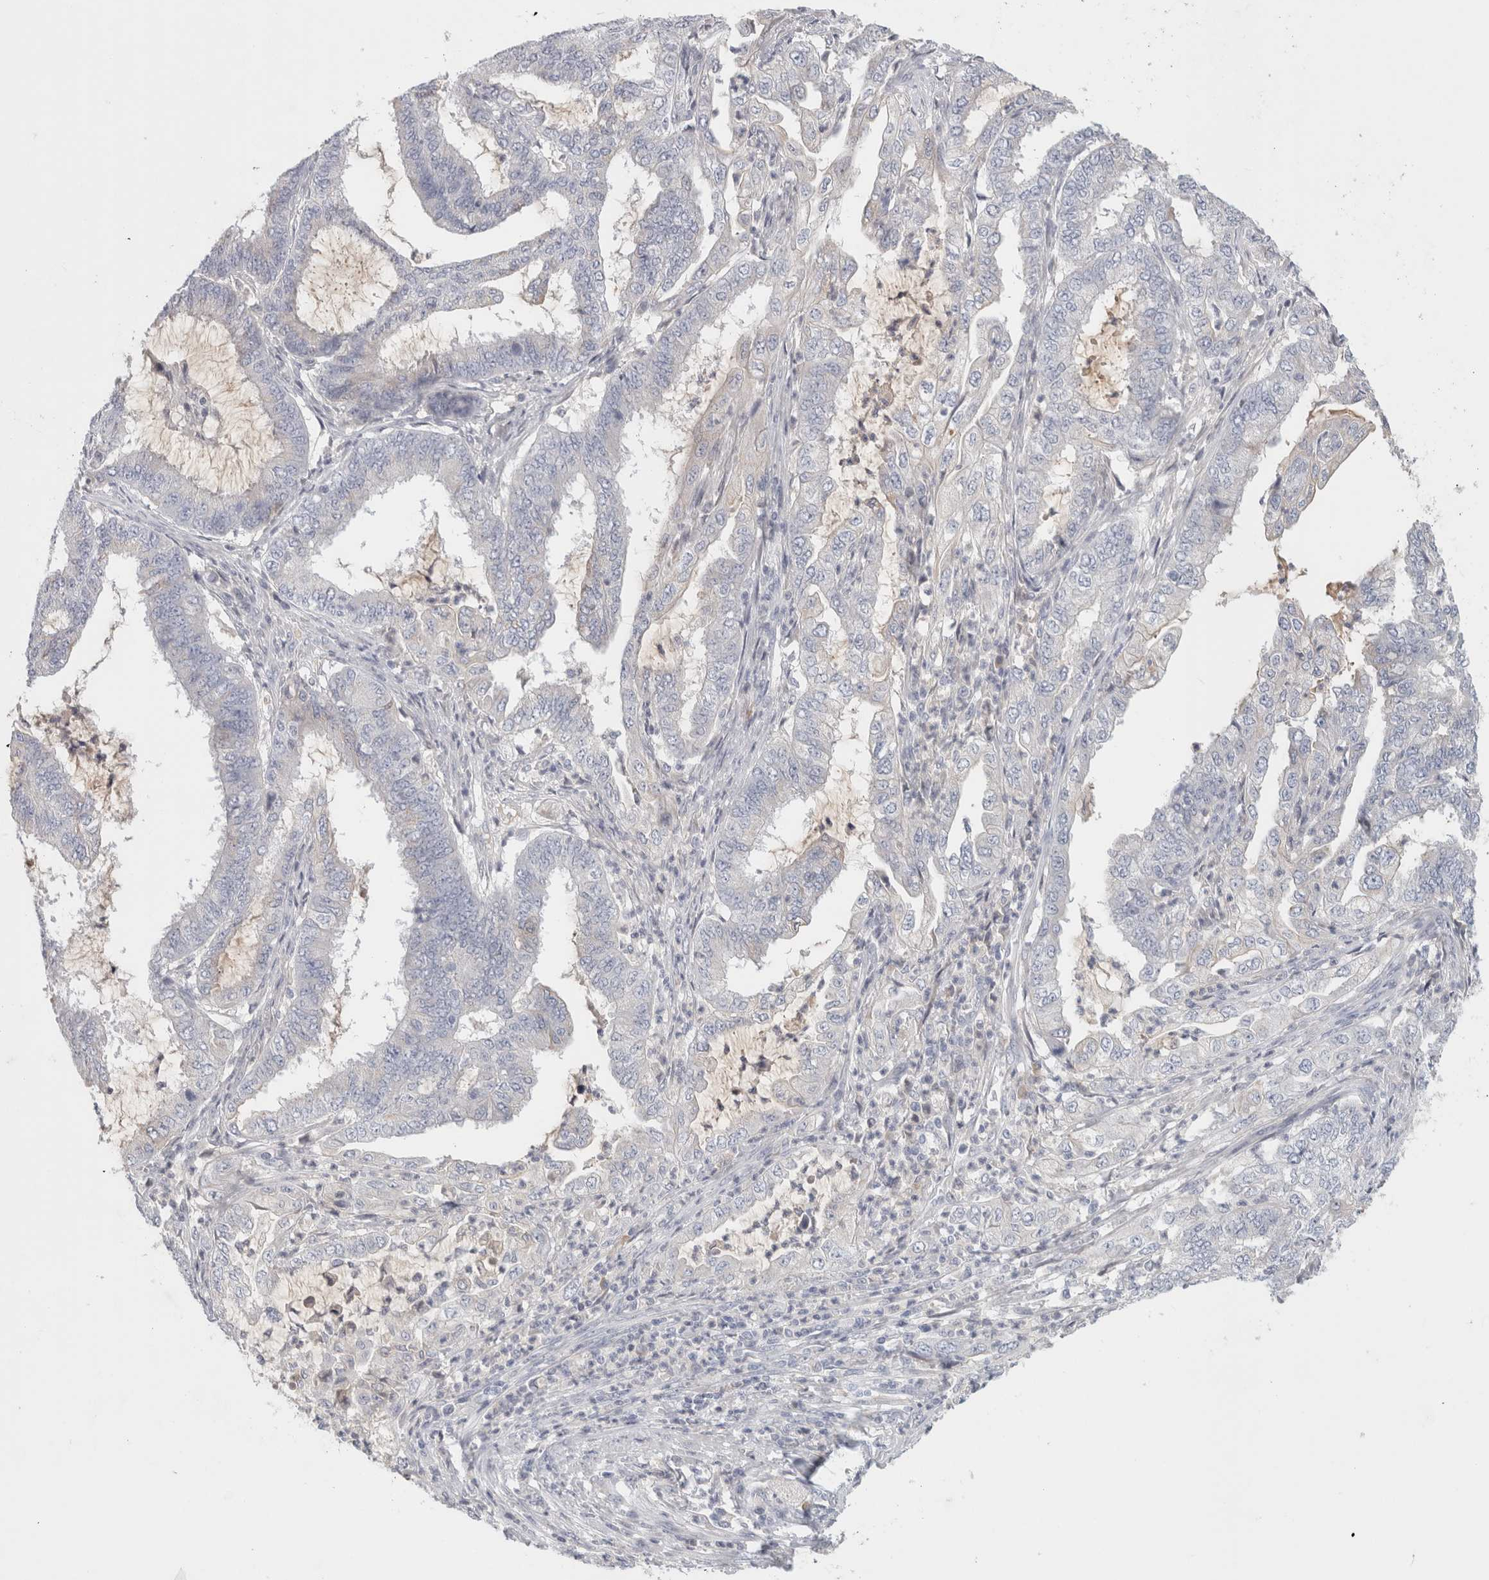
{"staining": {"intensity": "negative", "quantity": "none", "location": "none"}, "tissue": "endometrial cancer", "cell_type": "Tumor cells", "image_type": "cancer", "snomed": [{"axis": "morphology", "description": "Adenocarcinoma, NOS"}, {"axis": "topography", "description": "Endometrium"}], "caption": "The immunohistochemistry photomicrograph has no significant positivity in tumor cells of endometrial cancer (adenocarcinoma) tissue.", "gene": "STK31", "patient": {"sex": "female", "age": 51}}